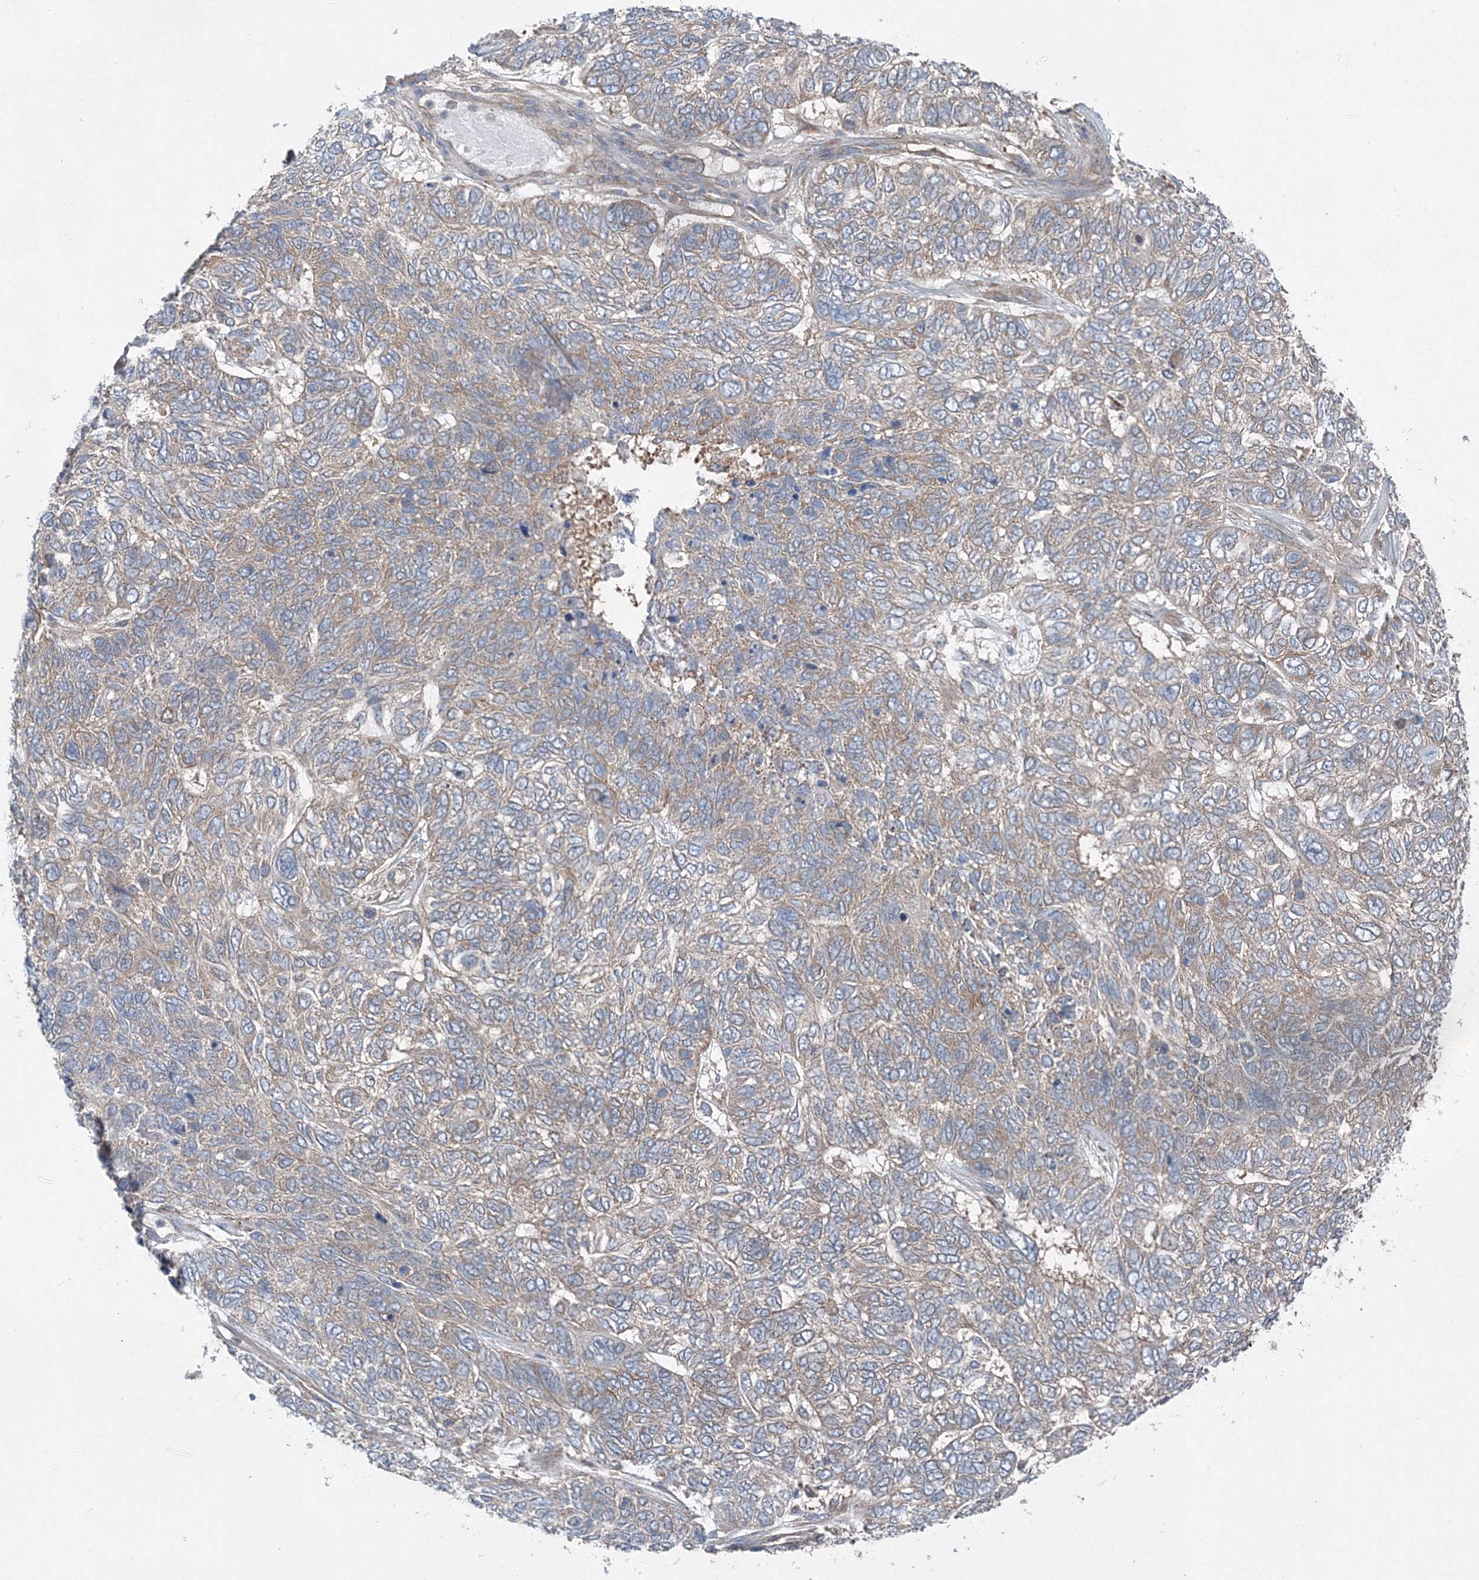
{"staining": {"intensity": "weak", "quantity": "25%-75%", "location": "cytoplasmic/membranous"}, "tissue": "skin cancer", "cell_type": "Tumor cells", "image_type": "cancer", "snomed": [{"axis": "morphology", "description": "Basal cell carcinoma"}, {"axis": "topography", "description": "Skin"}], "caption": "DAB (3,3'-diaminobenzidine) immunohistochemical staining of basal cell carcinoma (skin) demonstrates weak cytoplasmic/membranous protein positivity in approximately 25%-75% of tumor cells.", "gene": "TPRKB", "patient": {"sex": "female", "age": 65}}